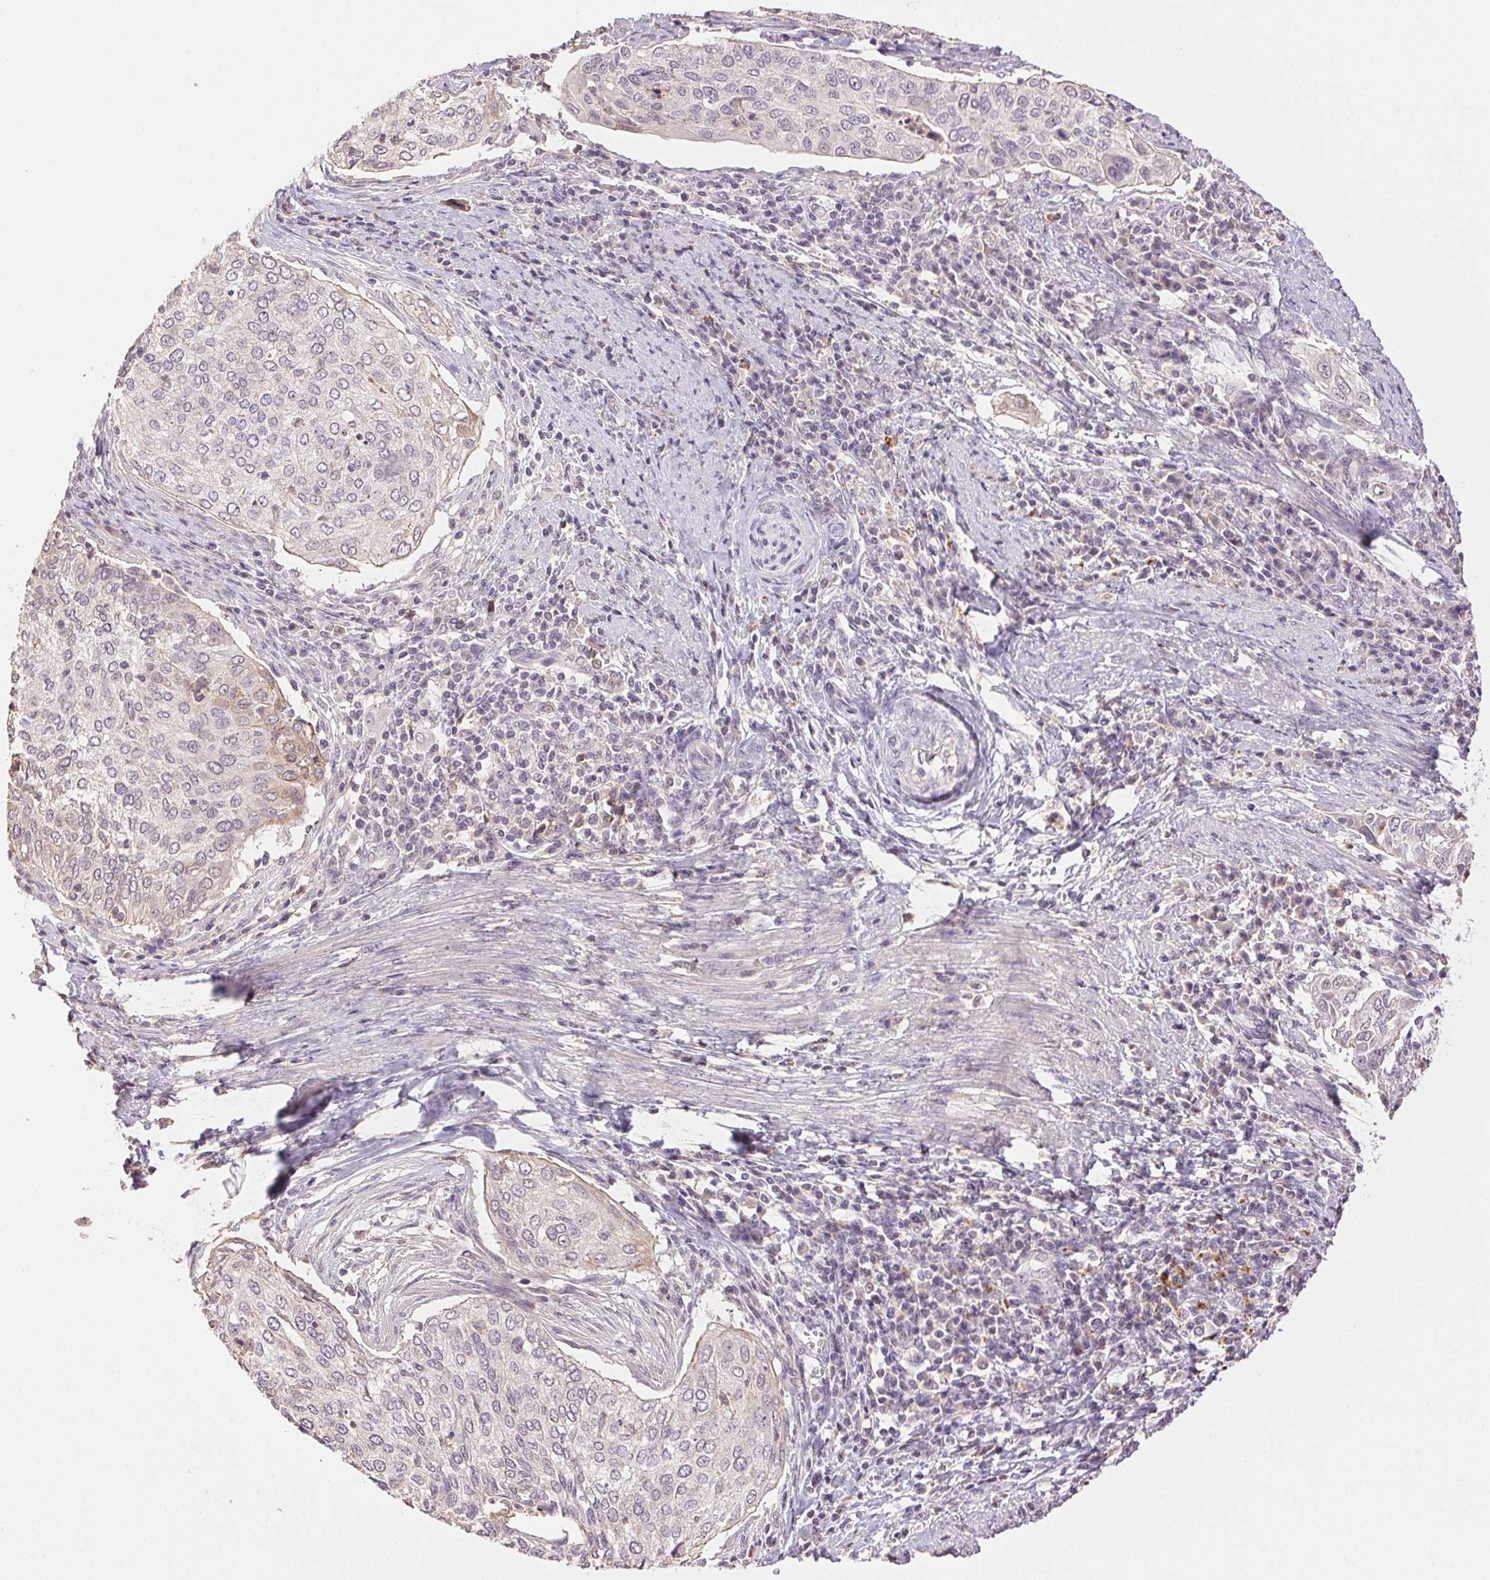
{"staining": {"intensity": "negative", "quantity": "none", "location": "none"}, "tissue": "cervical cancer", "cell_type": "Tumor cells", "image_type": "cancer", "snomed": [{"axis": "morphology", "description": "Squamous cell carcinoma, NOS"}, {"axis": "topography", "description": "Cervix"}], "caption": "Cervical squamous cell carcinoma was stained to show a protein in brown. There is no significant expression in tumor cells.", "gene": "TMEM253", "patient": {"sex": "female", "age": 38}}